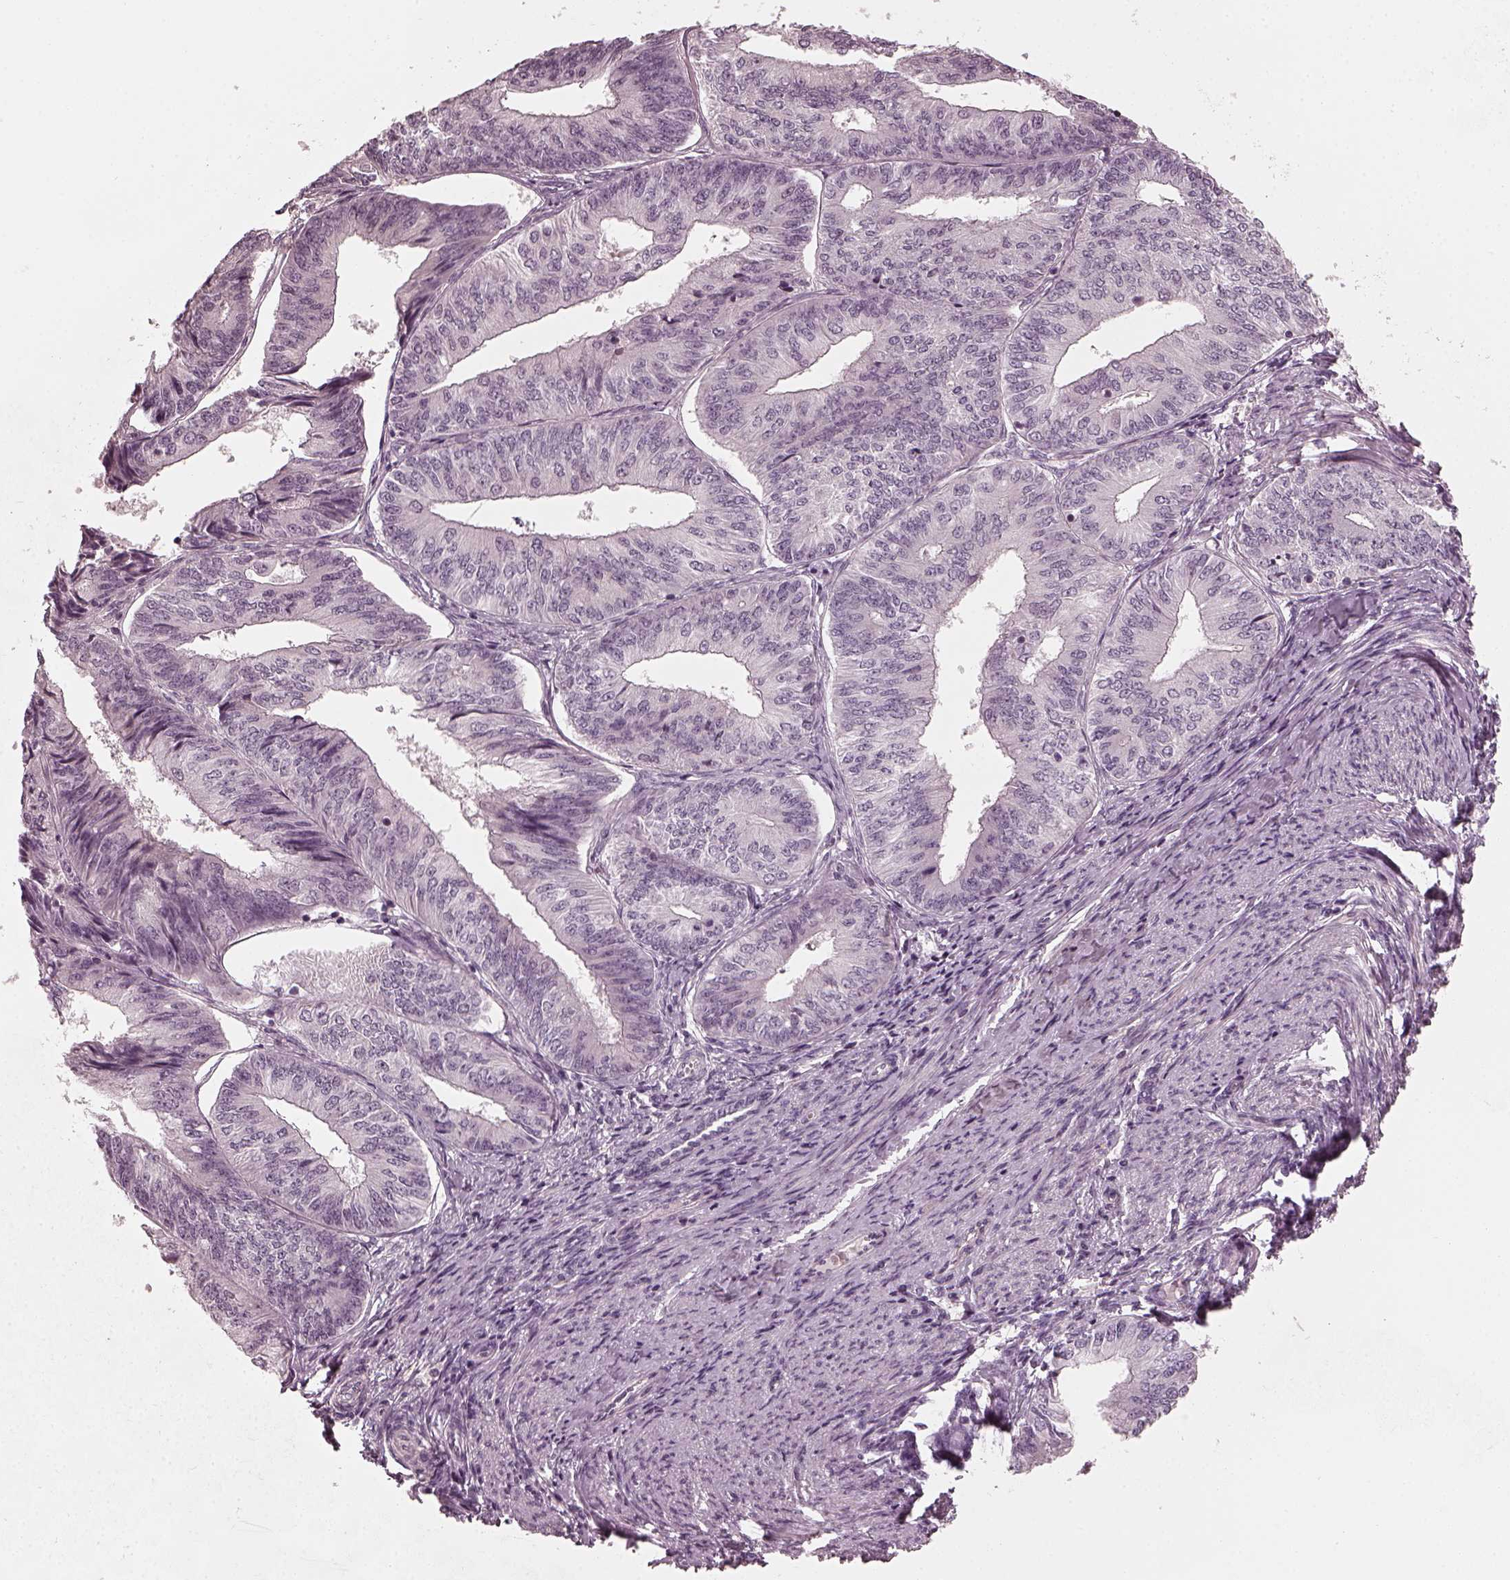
{"staining": {"intensity": "negative", "quantity": "none", "location": "none"}, "tissue": "endometrial cancer", "cell_type": "Tumor cells", "image_type": "cancer", "snomed": [{"axis": "morphology", "description": "Adenocarcinoma, NOS"}, {"axis": "topography", "description": "Endometrium"}], "caption": "Immunohistochemistry histopathology image of endometrial cancer stained for a protein (brown), which shows no positivity in tumor cells. (Stains: DAB (3,3'-diaminobenzidine) immunohistochemistry with hematoxylin counter stain, Microscopy: brightfield microscopy at high magnification).", "gene": "CHIT1", "patient": {"sex": "female", "age": 58}}